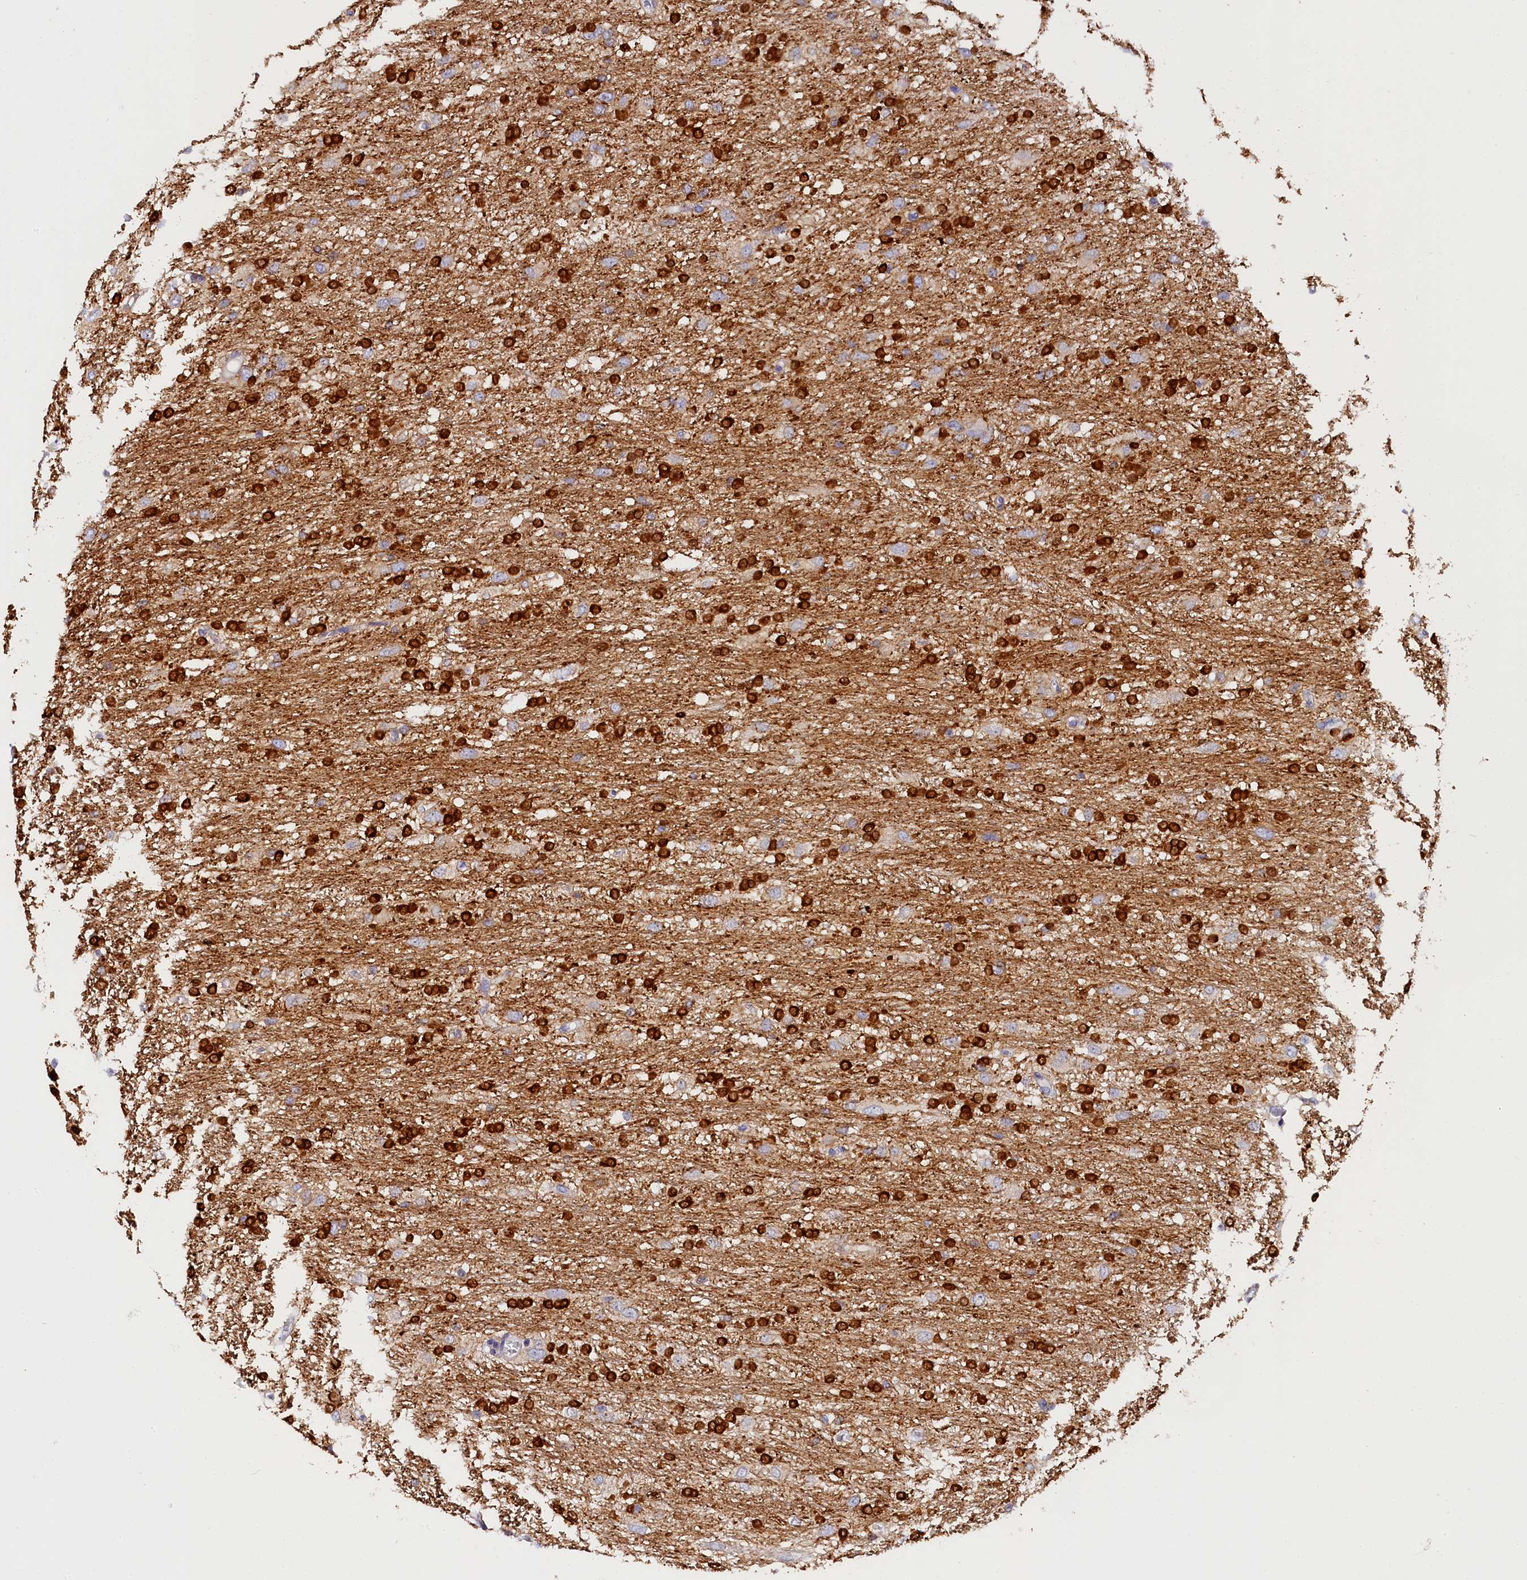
{"staining": {"intensity": "negative", "quantity": "none", "location": "none"}, "tissue": "glioma", "cell_type": "Tumor cells", "image_type": "cancer", "snomed": [{"axis": "morphology", "description": "Glioma, malignant, Low grade"}, {"axis": "topography", "description": "Brain"}], "caption": "High power microscopy micrograph of an immunohistochemistry image of glioma, revealing no significant staining in tumor cells.", "gene": "KATNB1", "patient": {"sex": "male", "age": 77}}